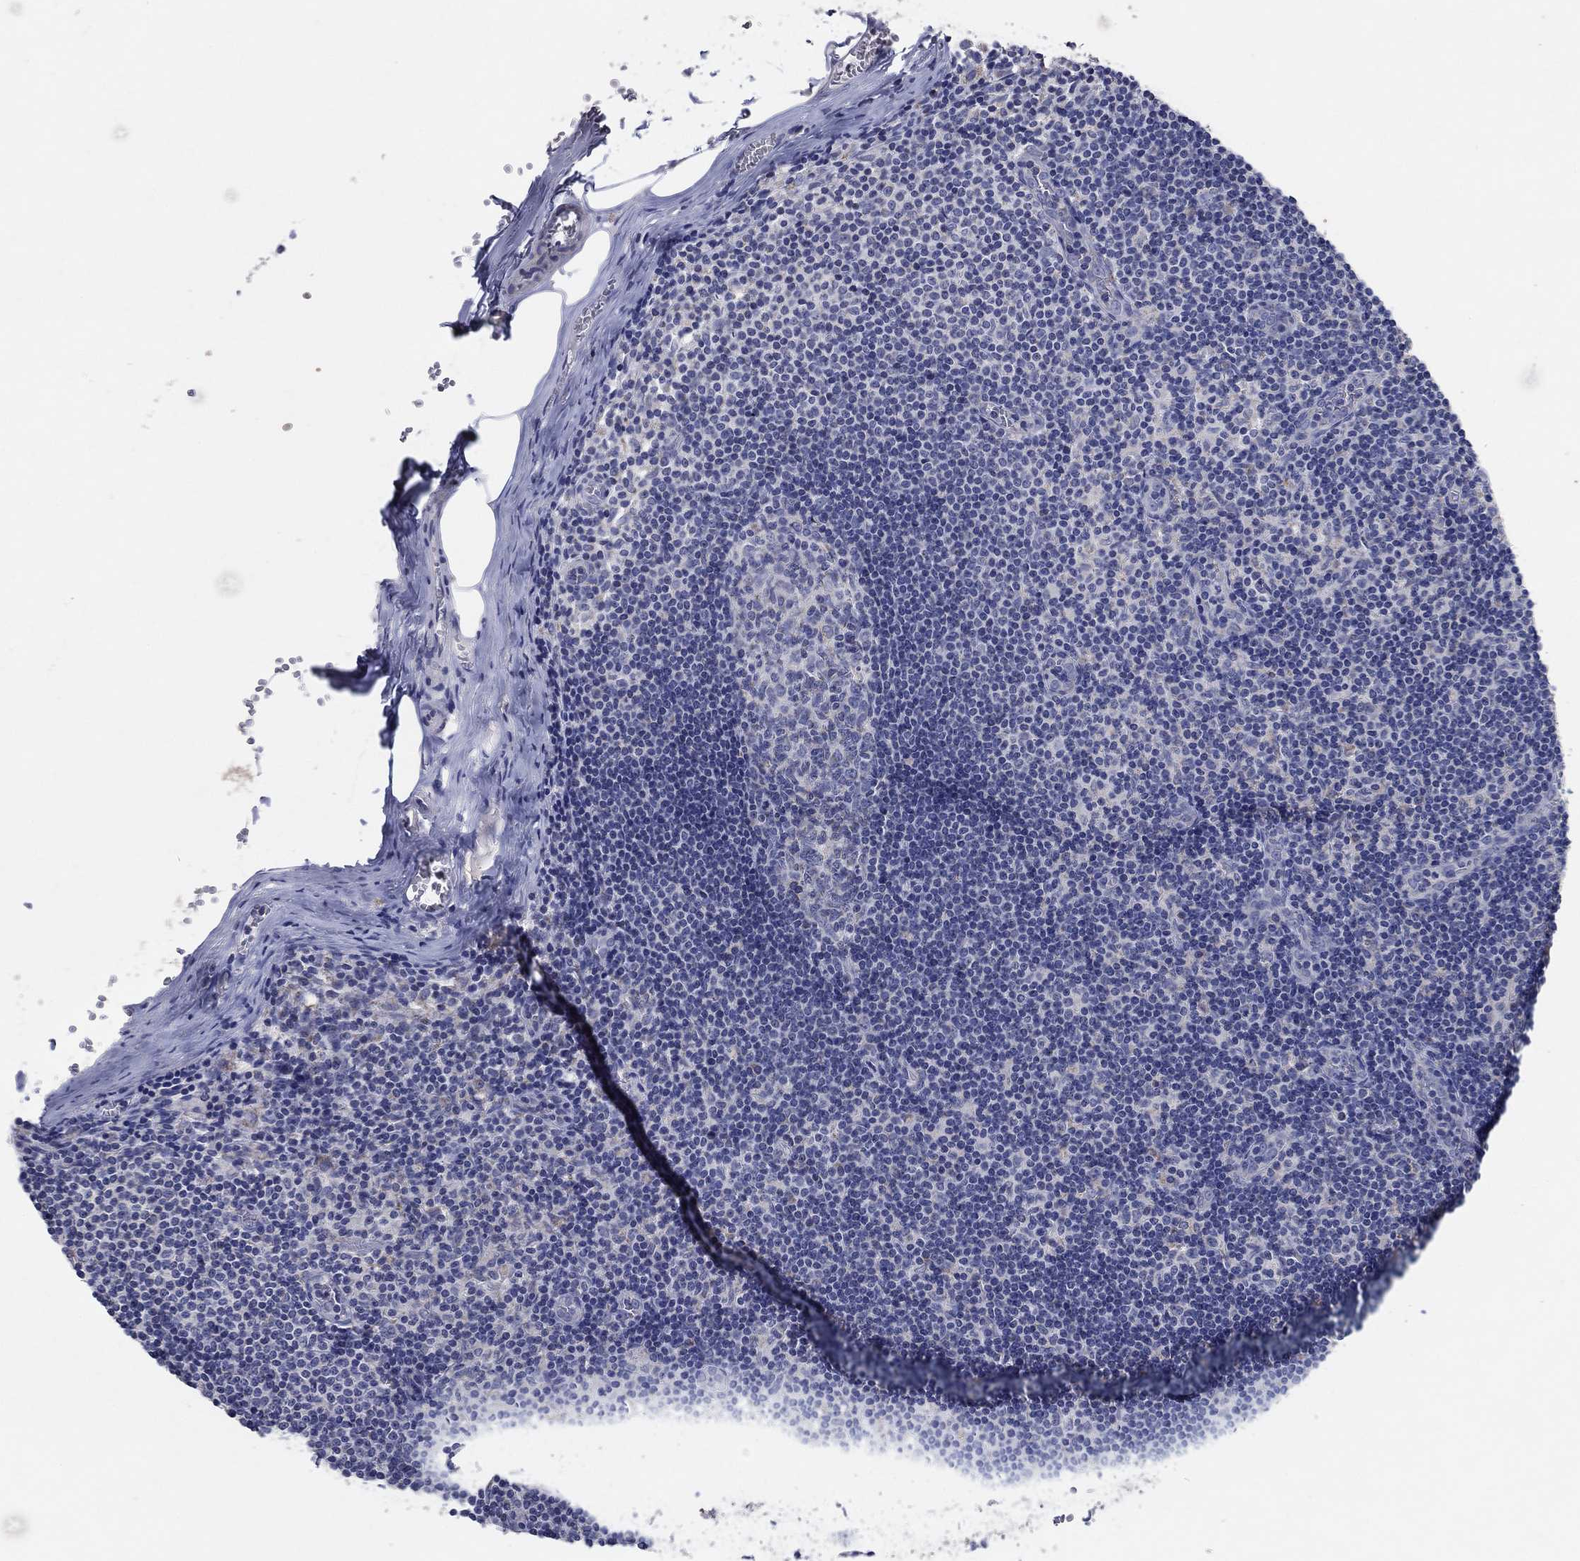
{"staining": {"intensity": "negative", "quantity": "none", "location": "none"}, "tissue": "lymph node", "cell_type": "Germinal center cells", "image_type": "normal", "snomed": [{"axis": "morphology", "description": "Normal tissue, NOS"}, {"axis": "topography", "description": "Lymph node"}], "caption": "IHC micrograph of unremarkable lymph node: lymph node stained with DAB (3,3'-diaminobenzidine) displays no significant protein staining in germinal center cells. The staining was performed using DAB (3,3'-diaminobenzidine) to visualize the protein expression in brown, while the nuclei were stained in blue with hematoxylin (Magnification: 20x).", "gene": "C9orf85", "patient": {"sex": "male", "age": 59}}